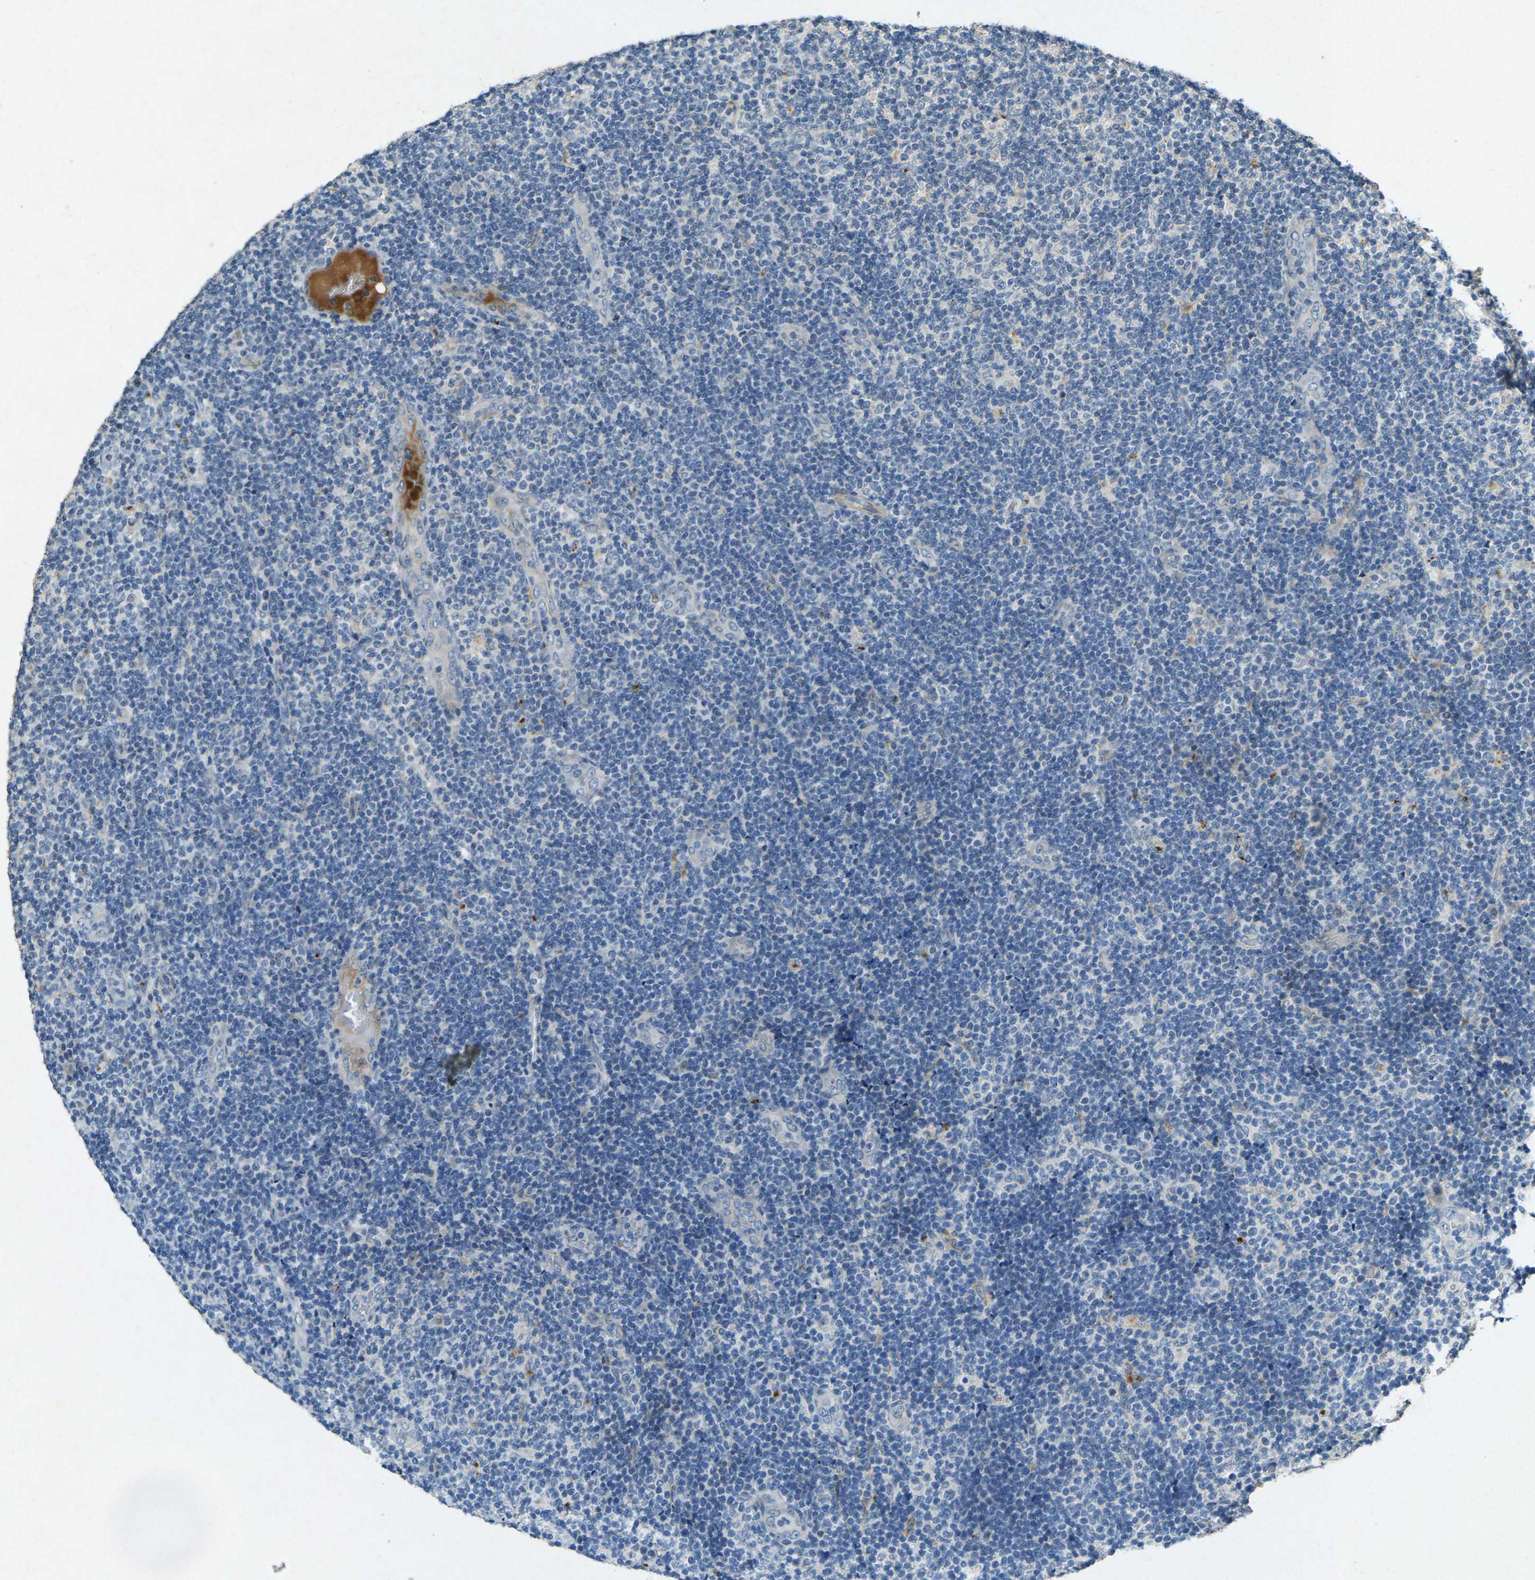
{"staining": {"intensity": "moderate", "quantity": "<25%", "location": "cytoplasmic/membranous"}, "tissue": "lymphoma", "cell_type": "Tumor cells", "image_type": "cancer", "snomed": [{"axis": "morphology", "description": "Malignant lymphoma, non-Hodgkin's type, Low grade"}, {"axis": "topography", "description": "Lymph node"}], "caption": "Protein staining reveals moderate cytoplasmic/membranous expression in approximately <25% of tumor cells in malignant lymphoma, non-Hodgkin's type (low-grade).", "gene": "RGMA", "patient": {"sex": "male", "age": 83}}